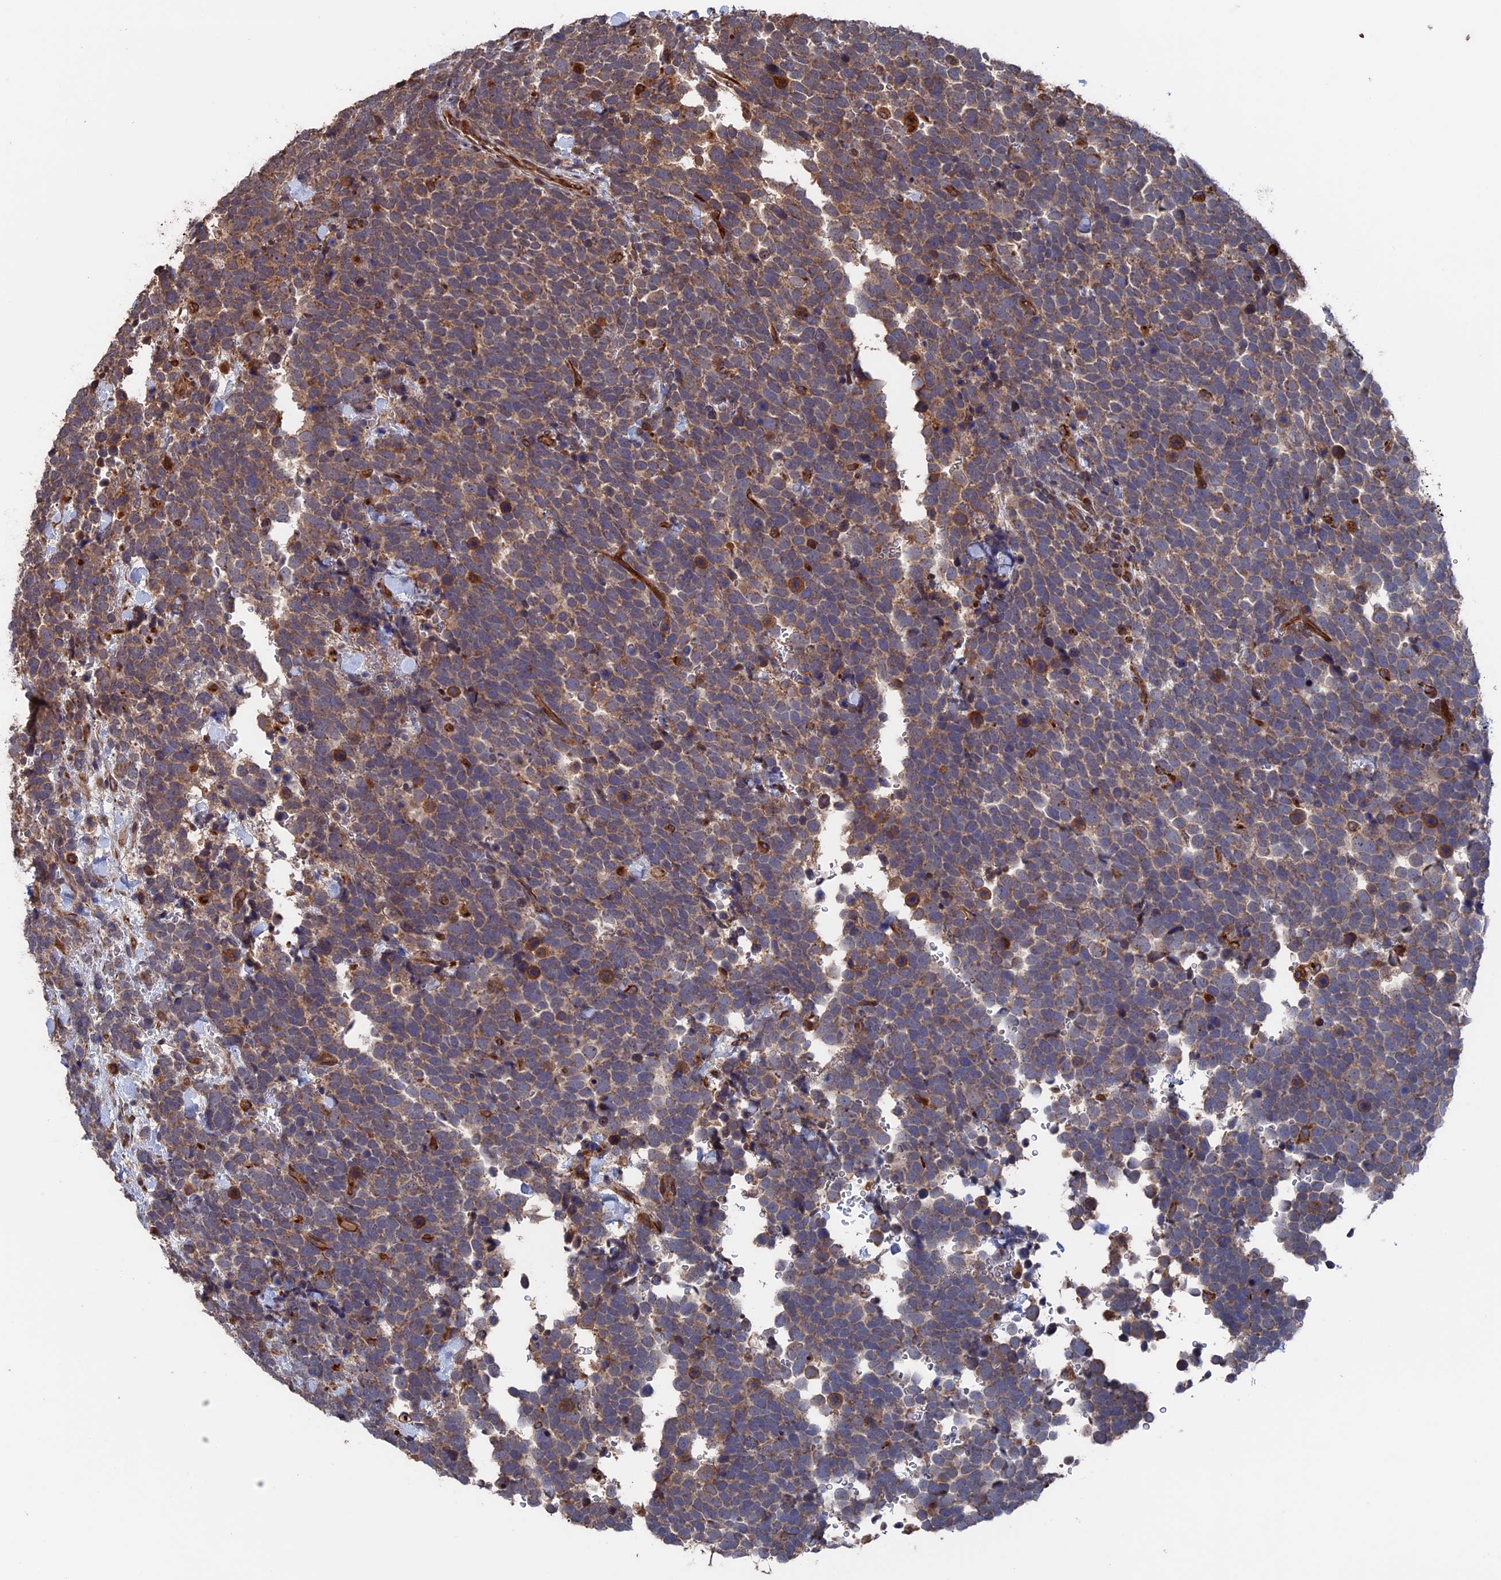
{"staining": {"intensity": "weak", "quantity": "25%-75%", "location": "cytoplasmic/membranous"}, "tissue": "urothelial cancer", "cell_type": "Tumor cells", "image_type": "cancer", "snomed": [{"axis": "morphology", "description": "Urothelial carcinoma, High grade"}, {"axis": "topography", "description": "Urinary bladder"}], "caption": "Immunohistochemical staining of human urothelial cancer displays weak cytoplasmic/membranous protein expression in about 25%-75% of tumor cells. Nuclei are stained in blue.", "gene": "PLA2G15", "patient": {"sex": "female", "age": 82}}